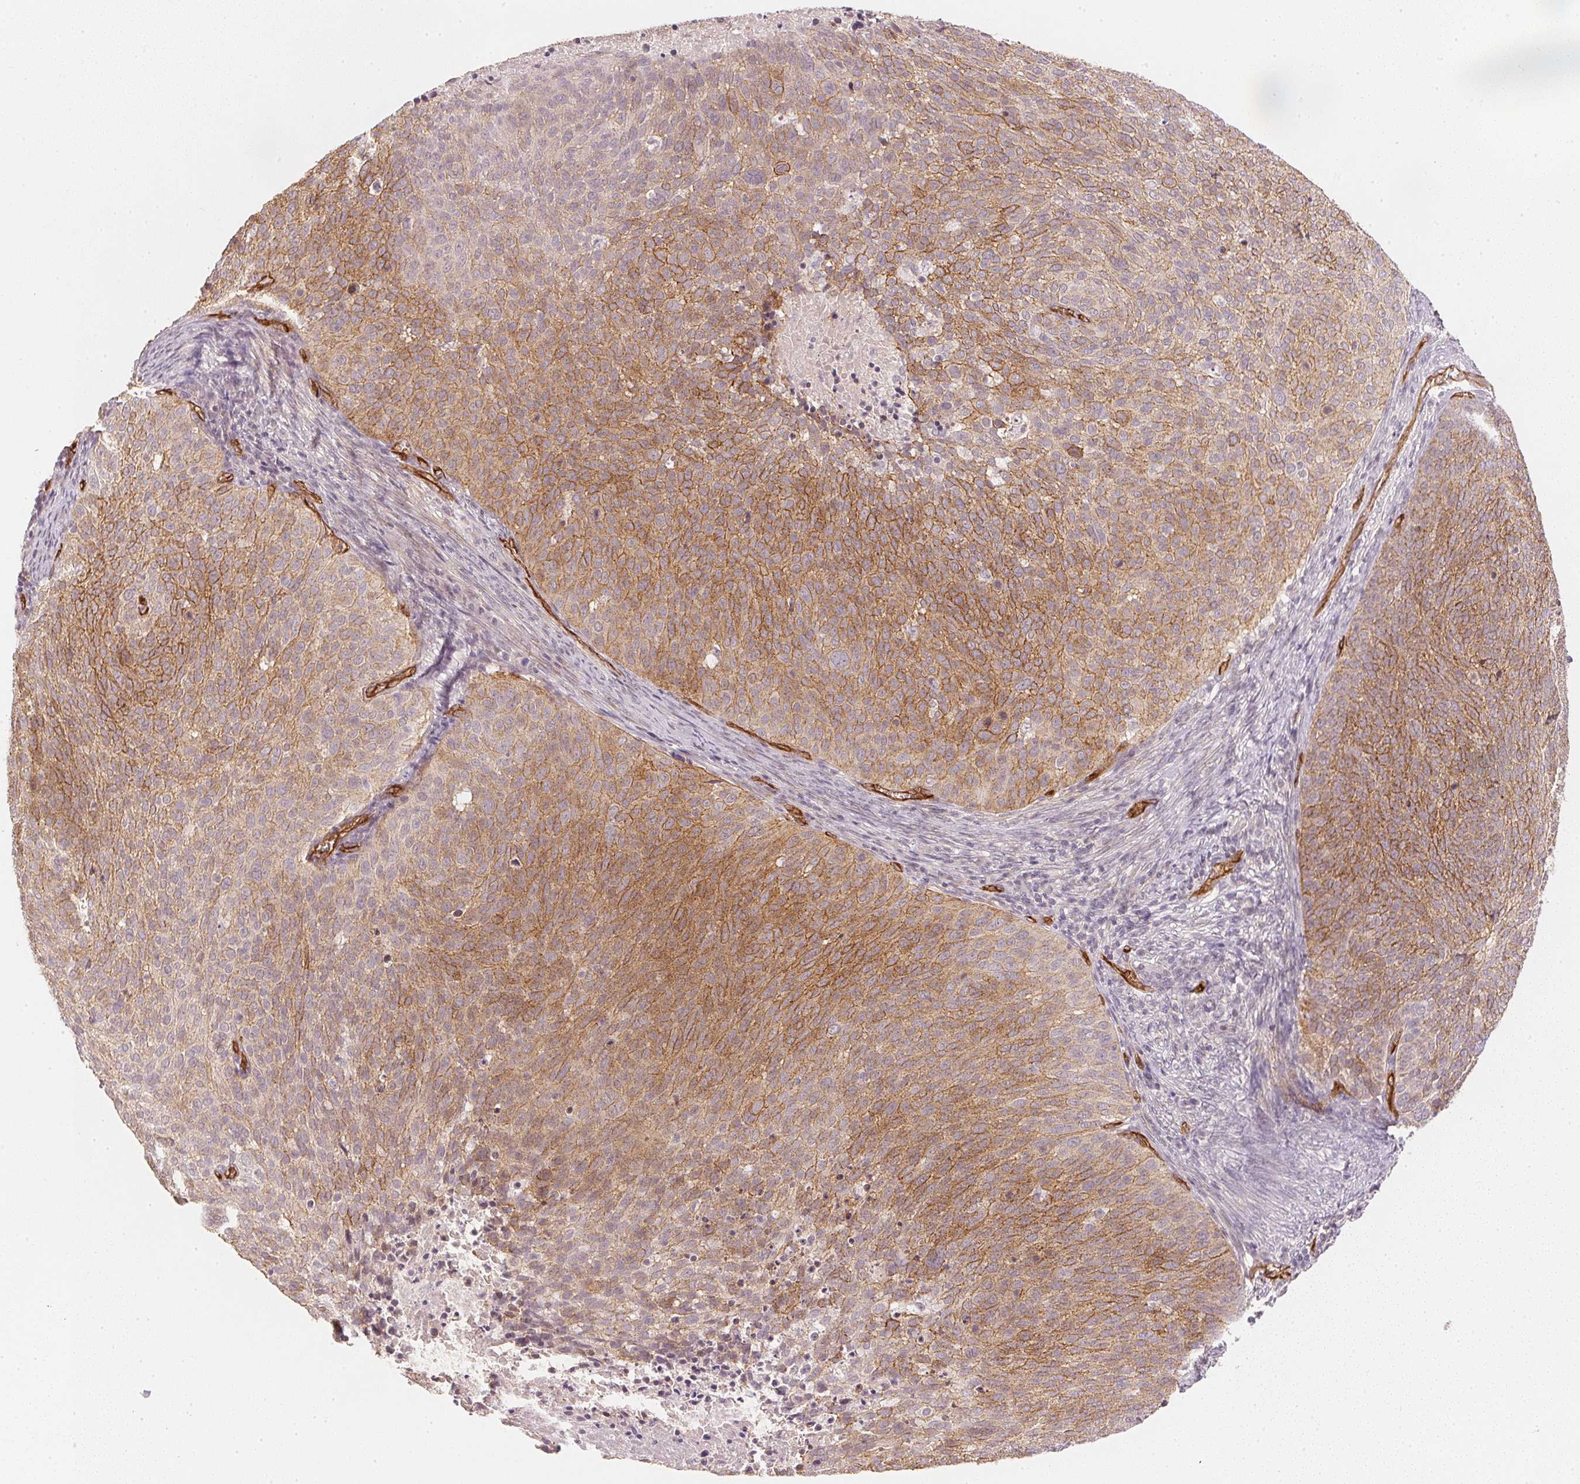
{"staining": {"intensity": "moderate", "quantity": ">75%", "location": "cytoplasmic/membranous"}, "tissue": "cervical cancer", "cell_type": "Tumor cells", "image_type": "cancer", "snomed": [{"axis": "morphology", "description": "Squamous cell carcinoma, NOS"}, {"axis": "topography", "description": "Cervix"}], "caption": "A brown stain shows moderate cytoplasmic/membranous expression of a protein in squamous cell carcinoma (cervical) tumor cells.", "gene": "CIB1", "patient": {"sex": "female", "age": 39}}